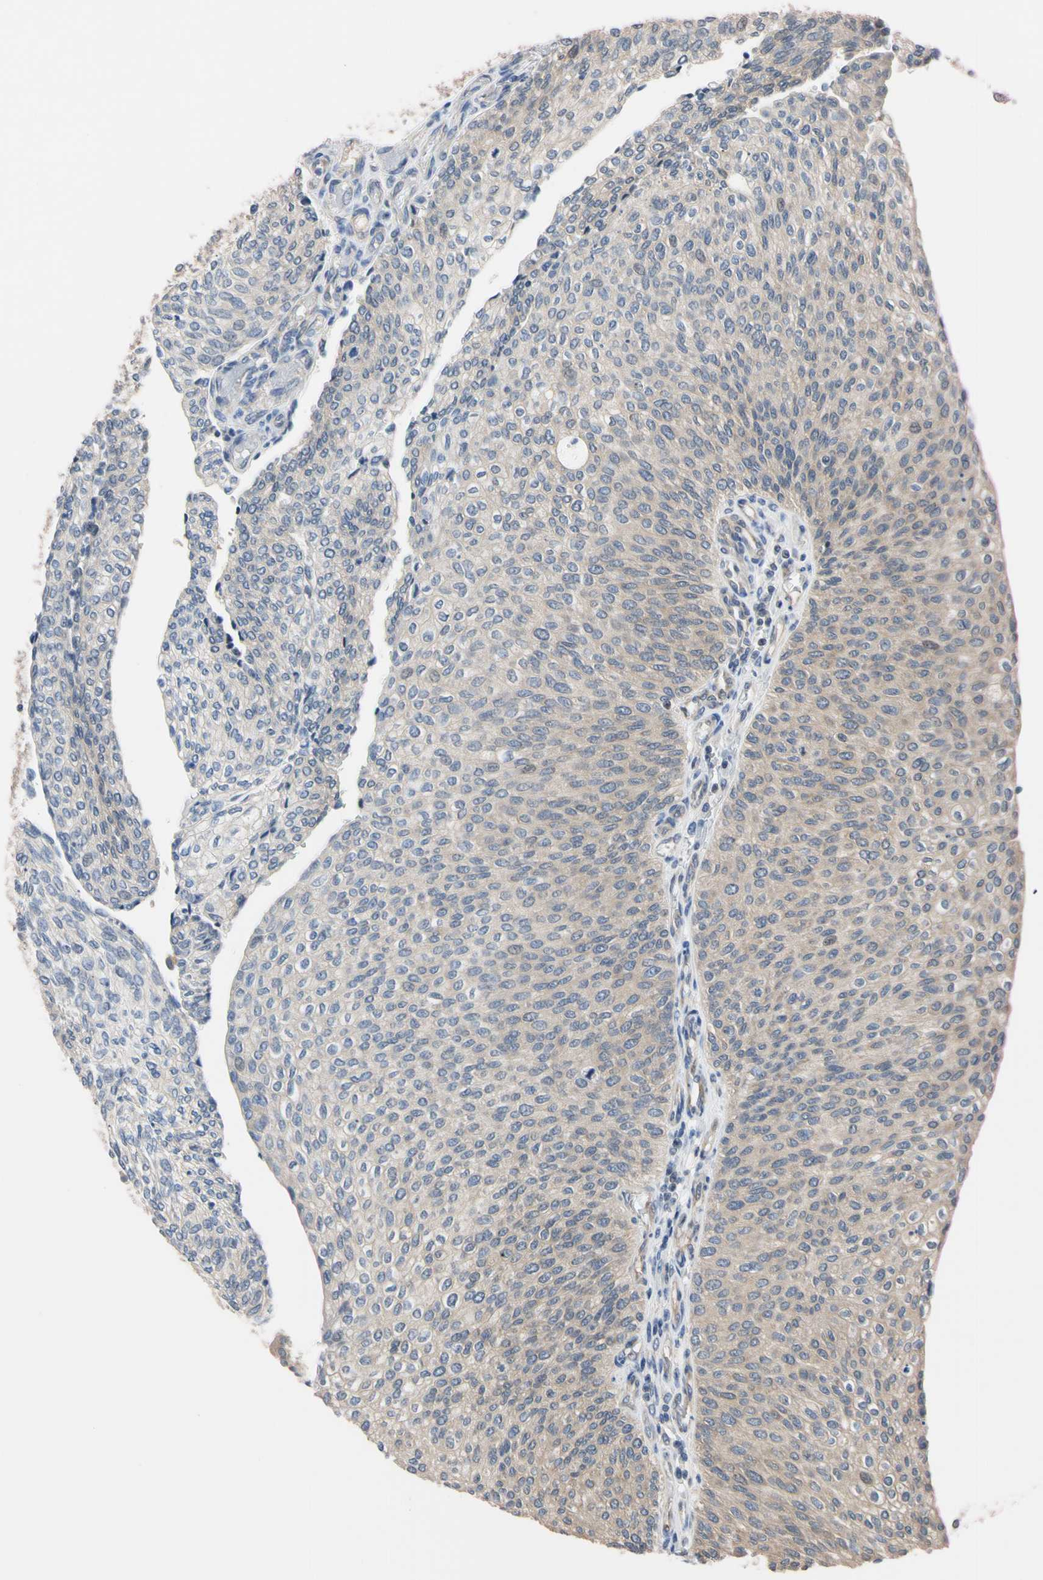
{"staining": {"intensity": "weak", "quantity": "25%-75%", "location": "cytoplasmic/membranous"}, "tissue": "urothelial cancer", "cell_type": "Tumor cells", "image_type": "cancer", "snomed": [{"axis": "morphology", "description": "Urothelial carcinoma, Low grade"}, {"axis": "topography", "description": "Urinary bladder"}], "caption": "IHC staining of urothelial cancer, which shows low levels of weak cytoplasmic/membranous staining in approximately 25%-75% of tumor cells indicating weak cytoplasmic/membranous protein positivity. The staining was performed using DAB (3,3'-diaminobenzidine) (brown) for protein detection and nuclei were counterstained in hematoxylin (blue).", "gene": "RARS1", "patient": {"sex": "female", "age": 79}}